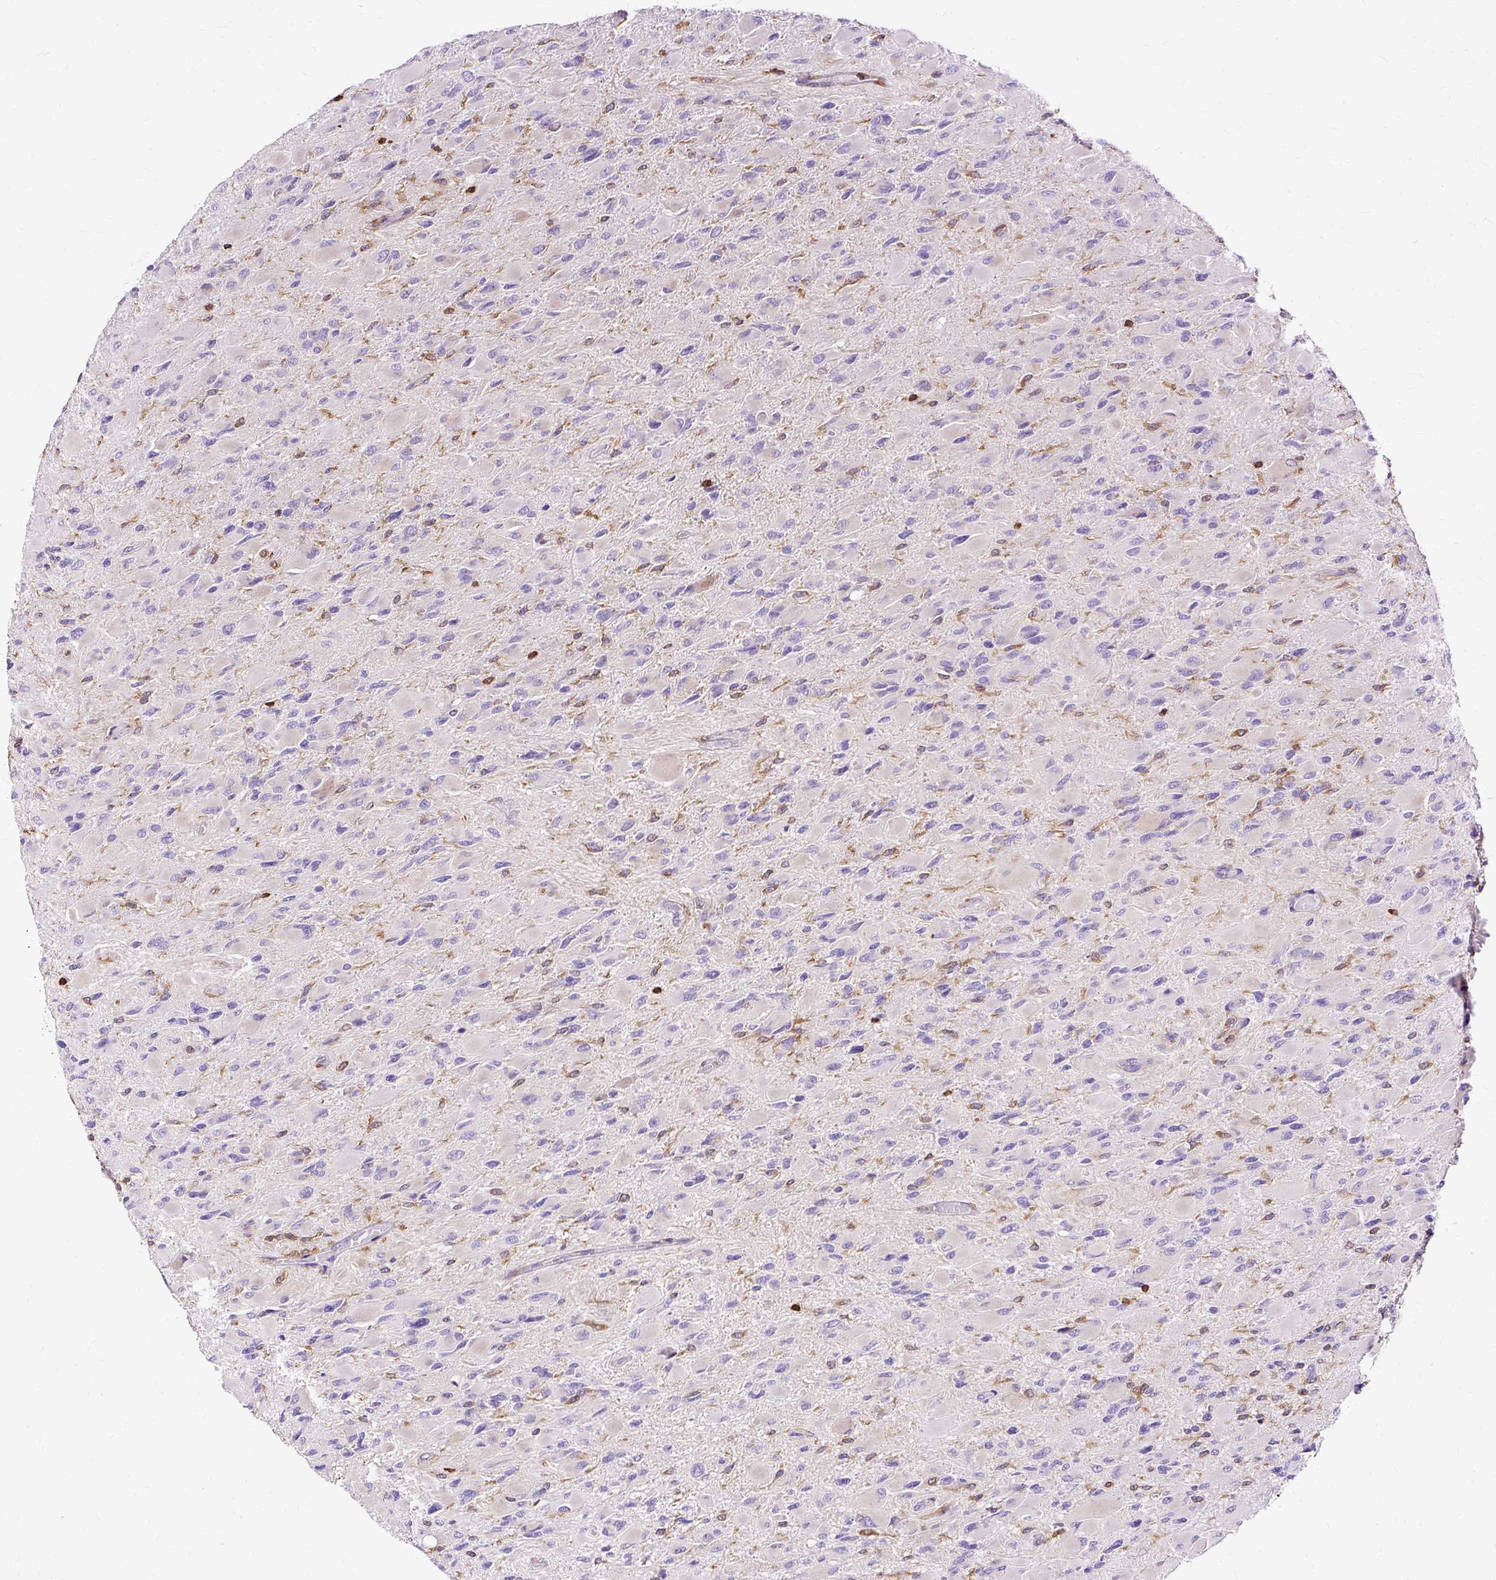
{"staining": {"intensity": "negative", "quantity": "none", "location": "none"}, "tissue": "glioma", "cell_type": "Tumor cells", "image_type": "cancer", "snomed": [{"axis": "morphology", "description": "Glioma, malignant, High grade"}, {"axis": "topography", "description": "Cerebral cortex"}], "caption": "Photomicrograph shows no significant protein staining in tumor cells of malignant glioma (high-grade). The staining was performed using DAB (3,3'-diaminobenzidine) to visualize the protein expression in brown, while the nuclei were stained in blue with hematoxylin (Magnification: 20x).", "gene": "TWF2", "patient": {"sex": "female", "age": 36}}